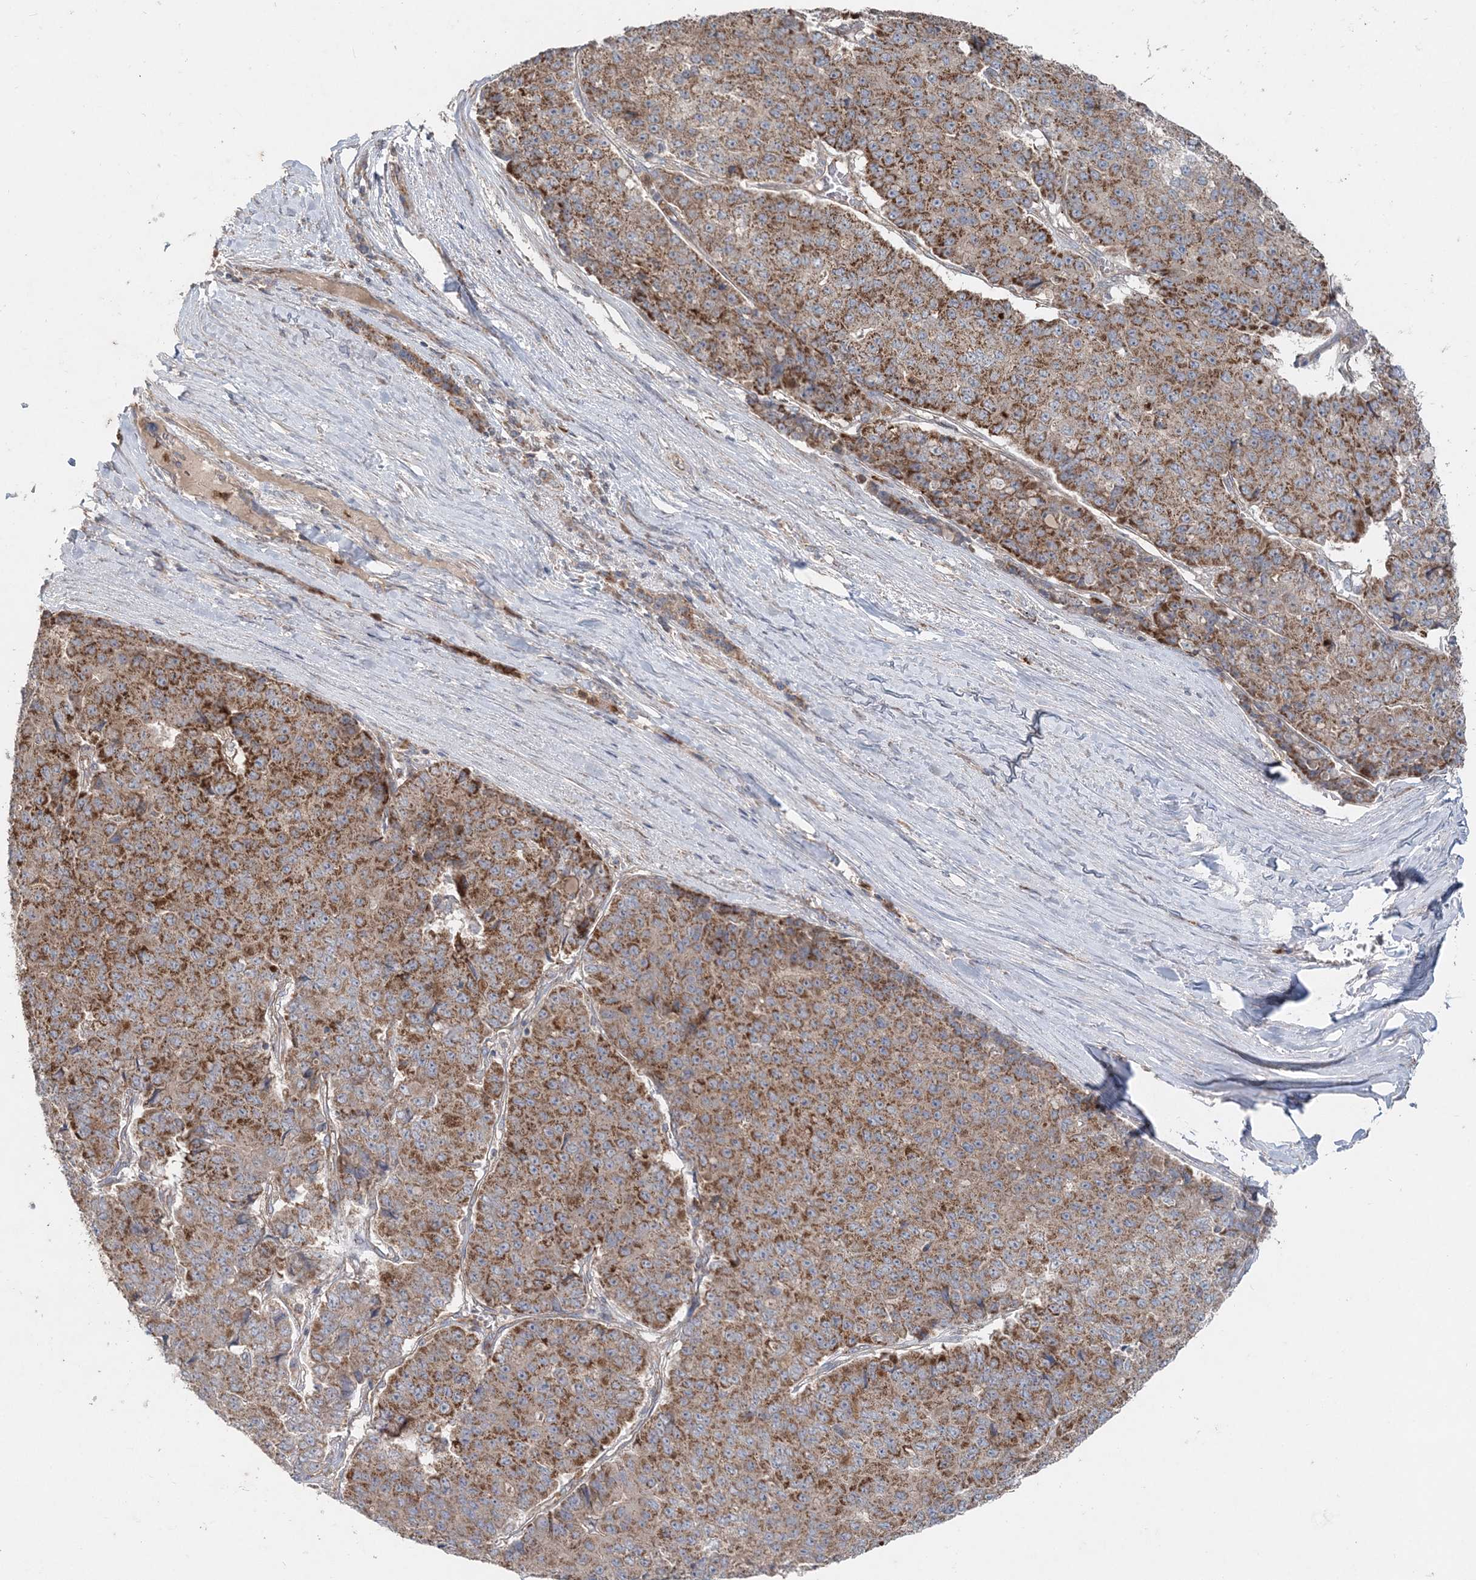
{"staining": {"intensity": "strong", "quantity": ">75%", "location": "cytoplasmic/membranous"}, "tissue": "pancreatic cancer", "cell_type": "Tumor cells", "image_type": "cancer", "snomed": [{"axis": "morphology", "description": "Adenocarcinoma, NOS"}, {"axis": "topography", "description": "Pancreas"}], "caption": "A high-resolution histopathology image shows IHC staining of pancreatic cancer (adenocarcinoma), which demonstrates strong cytoplasmic/membranous expression in about >75% of tumor cells.", "gene": "LRPPRC", "patient": {"sex": "male", "age": 50}}